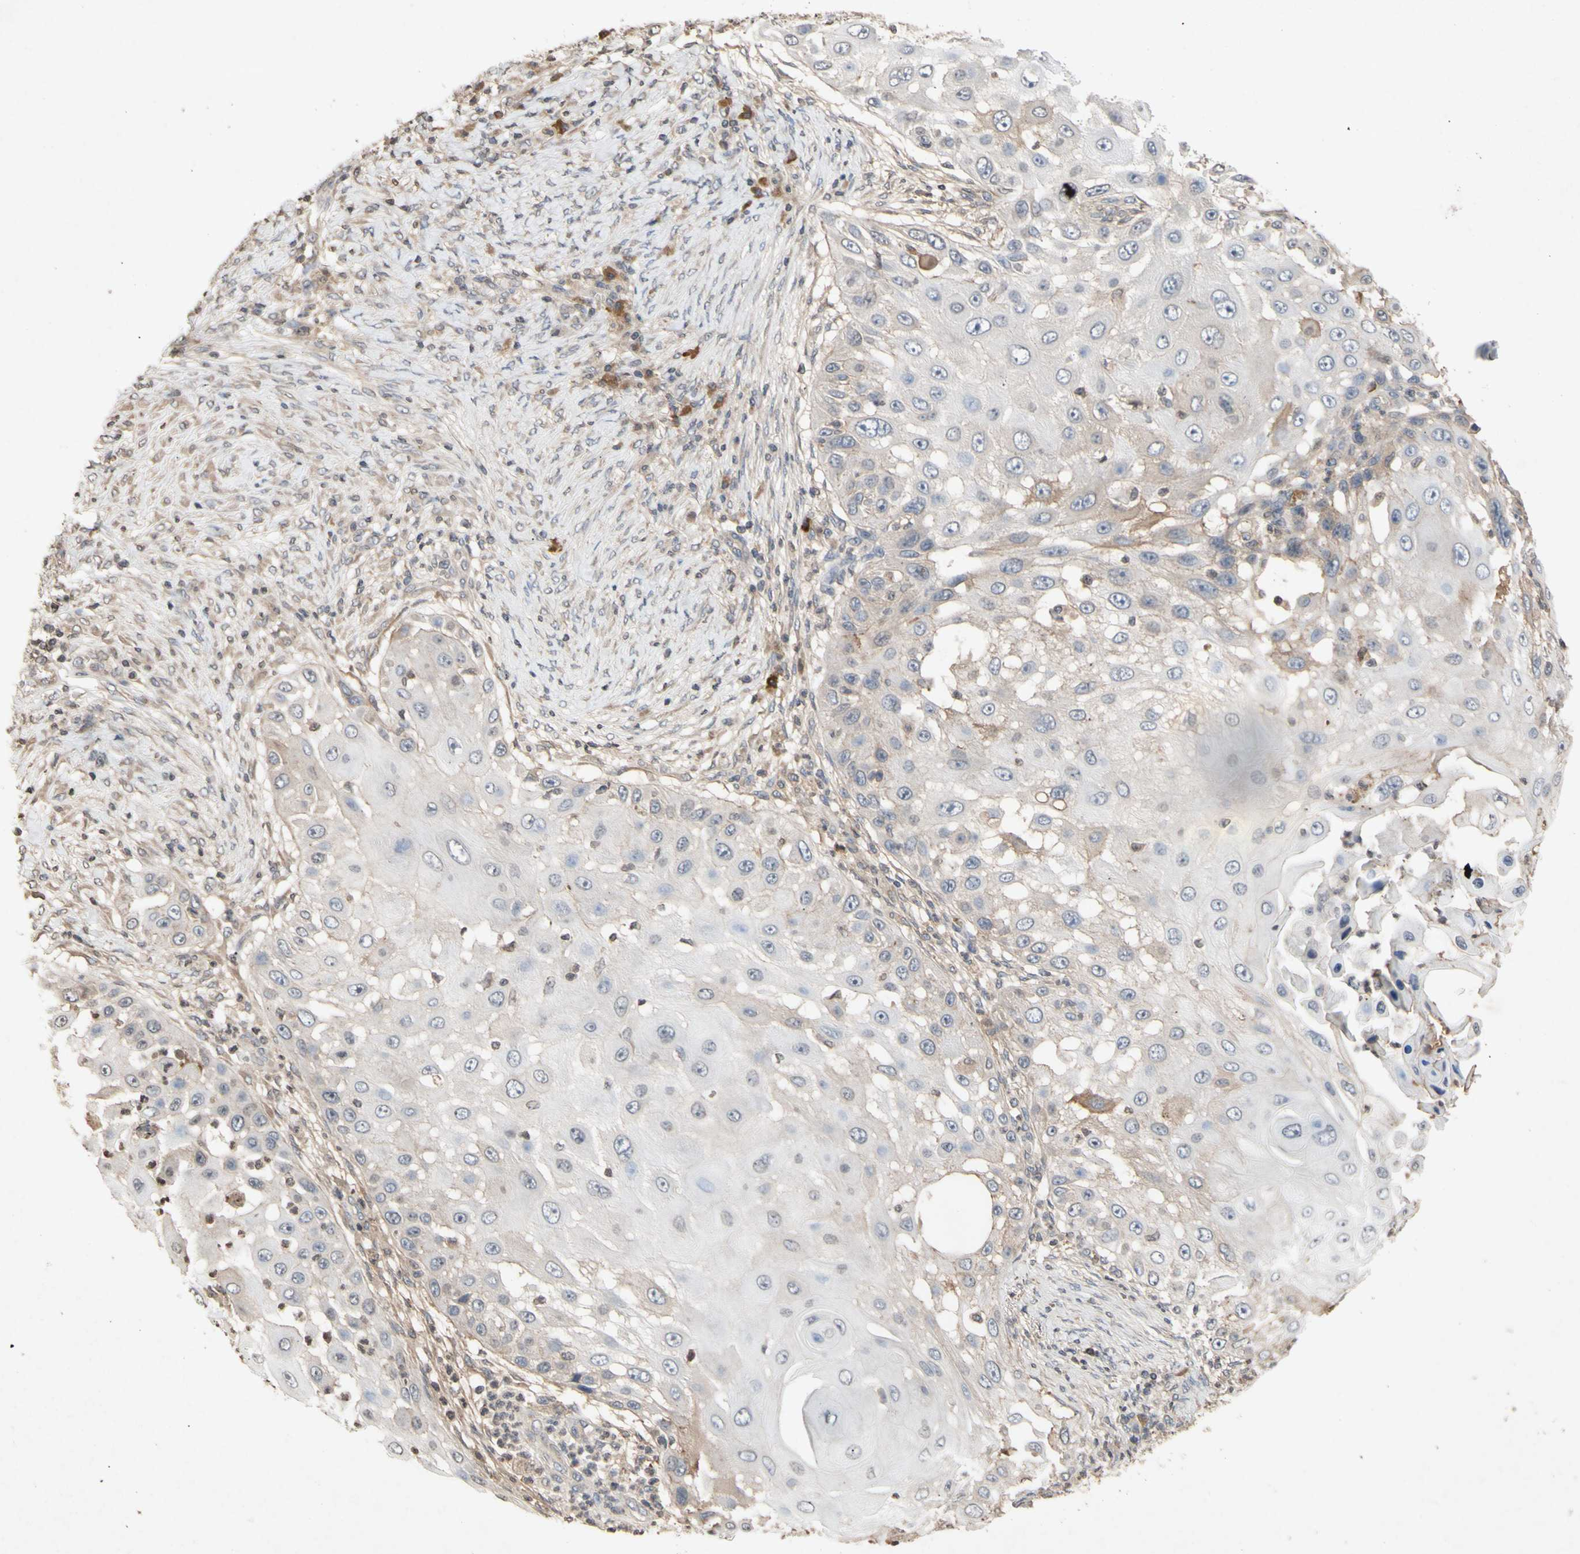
{"staining": {"intensity": "negative", "quantity": "none", "location": "none"}, "tissue": "skin cancer", "cell_type": "Tumor cells", "image_type": "cancer", "snomed": [{"axis": "morphology", "description": "Squamous cell carcinoma, NOS"}, {"axis": "topography", "description": "Skin"}], "caption": "Immunohistochemistry (IHC) histopathology image of human skin cancer stained for a protein (brown), which exhibits no expression in tumor cells.", "gene": "NECTIN3", "patient": {"sex": "female", "age": 44}}